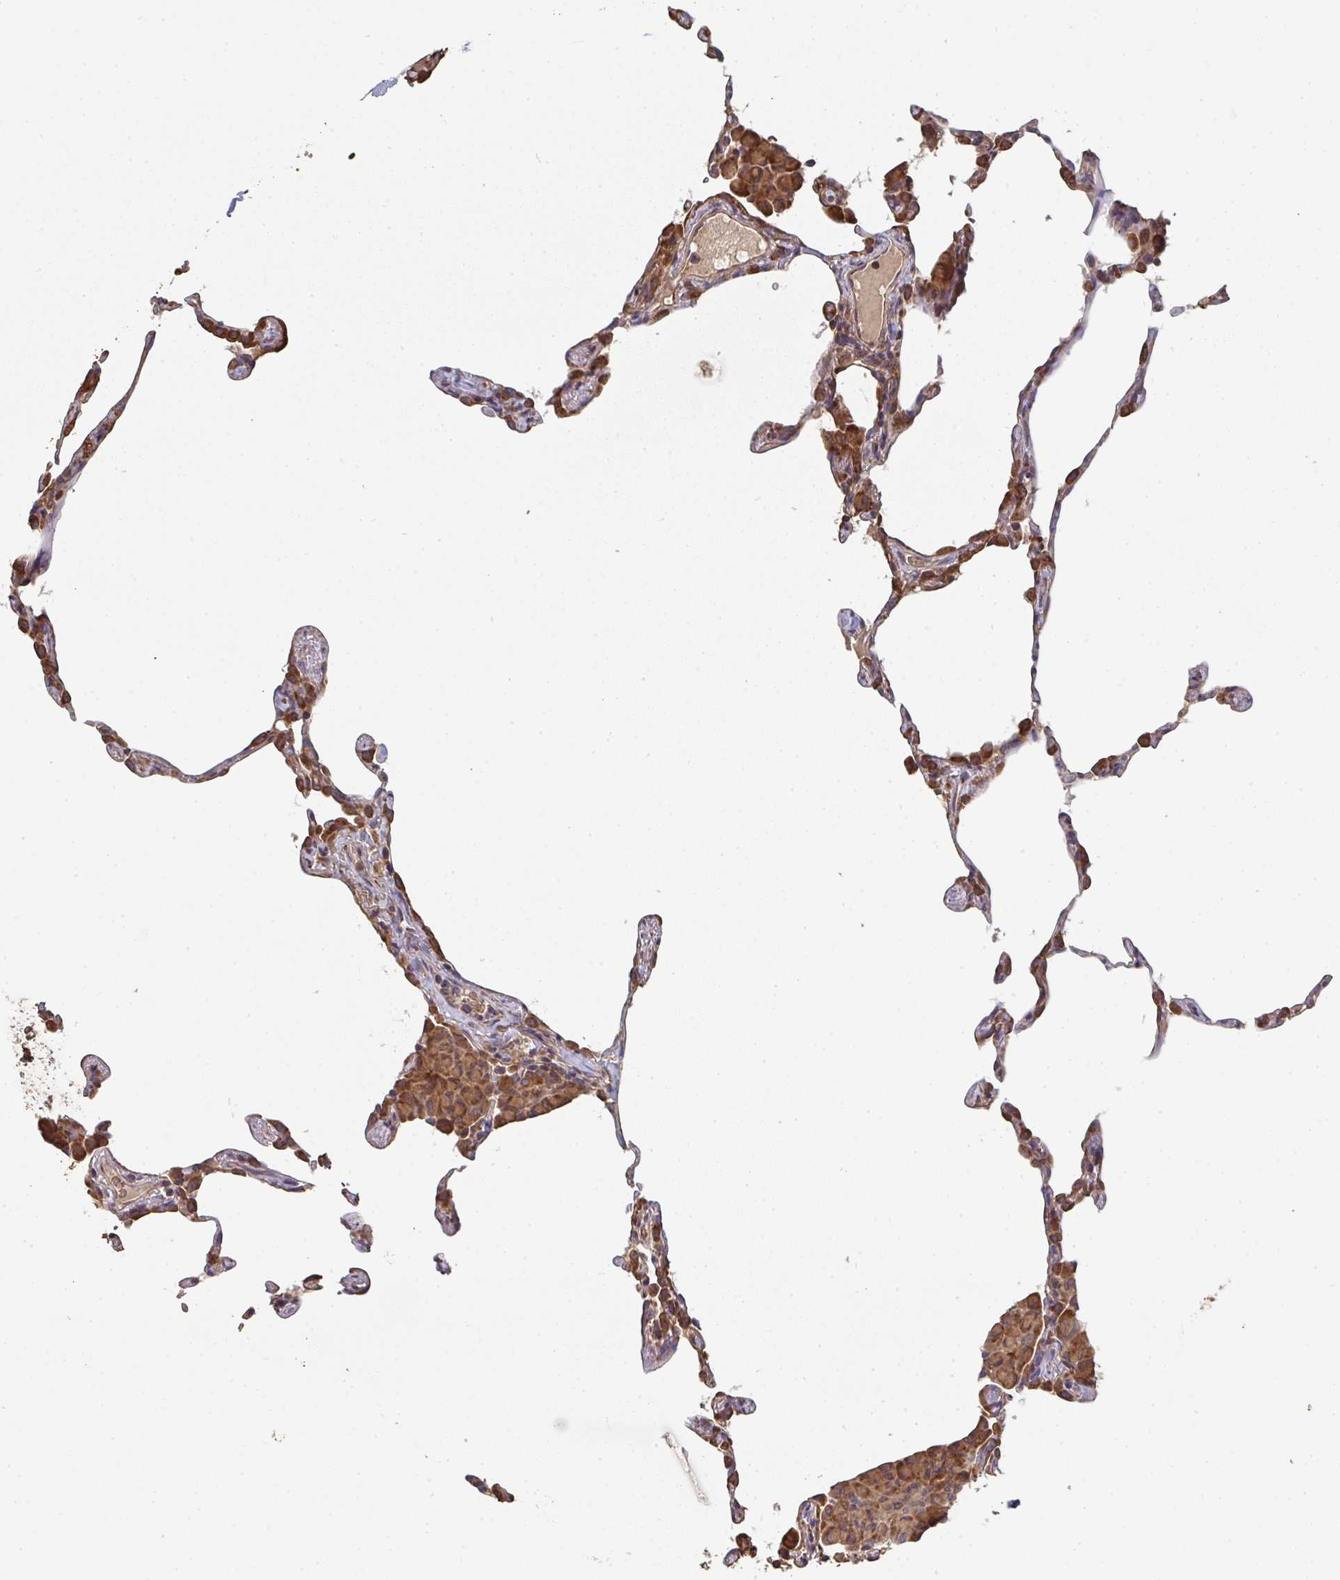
{"staining": {"intensity": "moderate", "quantity": ">75%", "location": "cytoplasmic/membranous"}, "tissue": "lung", "cell_type": "Alveolar cells", "image_type": "normal", "snomed": [{"axis": "morphology", "description": "Normal tissue, NOS"}, {"axis": "topography", "description": "Lung"}], "caption": "IHC image of normal lung: human lung stained using immunohistochemistry shows medium levels of moderate protein expression localized specifically in the cytoplasmic/membranous of alveolar cells, appearing as a cytoplasmic/membranous brown color.", "gene": "POLG", "patient": {"sex": "female", "age": 57}}